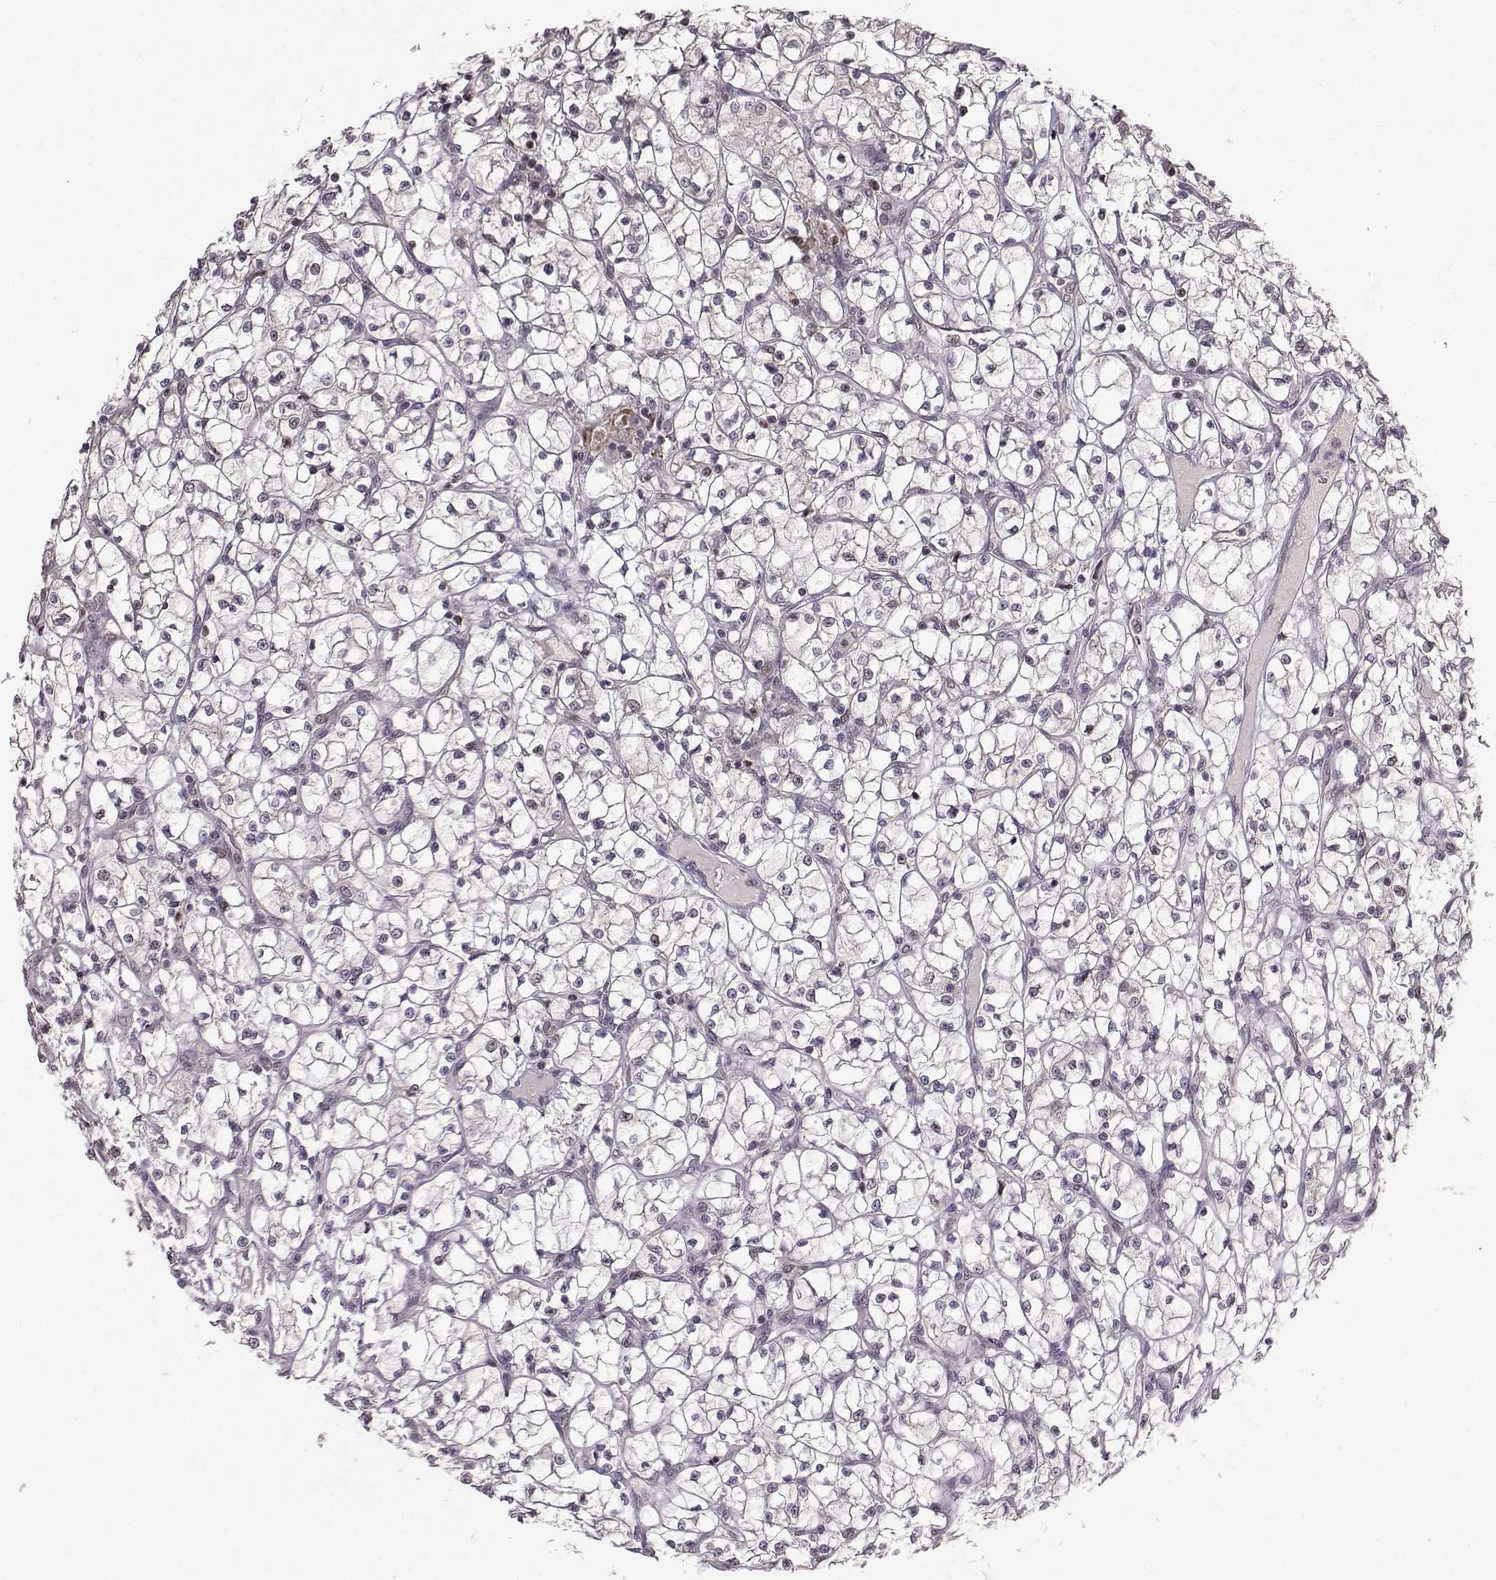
{"staining": {"intensity": "negative", "quantity": "none", "location": "none"}, "tissue": "renal cancer", "cell_type": "Tumor cells", "image_type": "cancer", "snomed": [{"axis": "morphology", "description": "Adenocarcinoma, NOS"}, {"axis": "topography", "description": "Kidney"}], "caption": "The histopathology image shows no staining of tumor cells in renal adenocarcinoma. Nuclei are stained in blue.", "gene": "PKP2", "patient": {"sex": "female", "age": 64}}